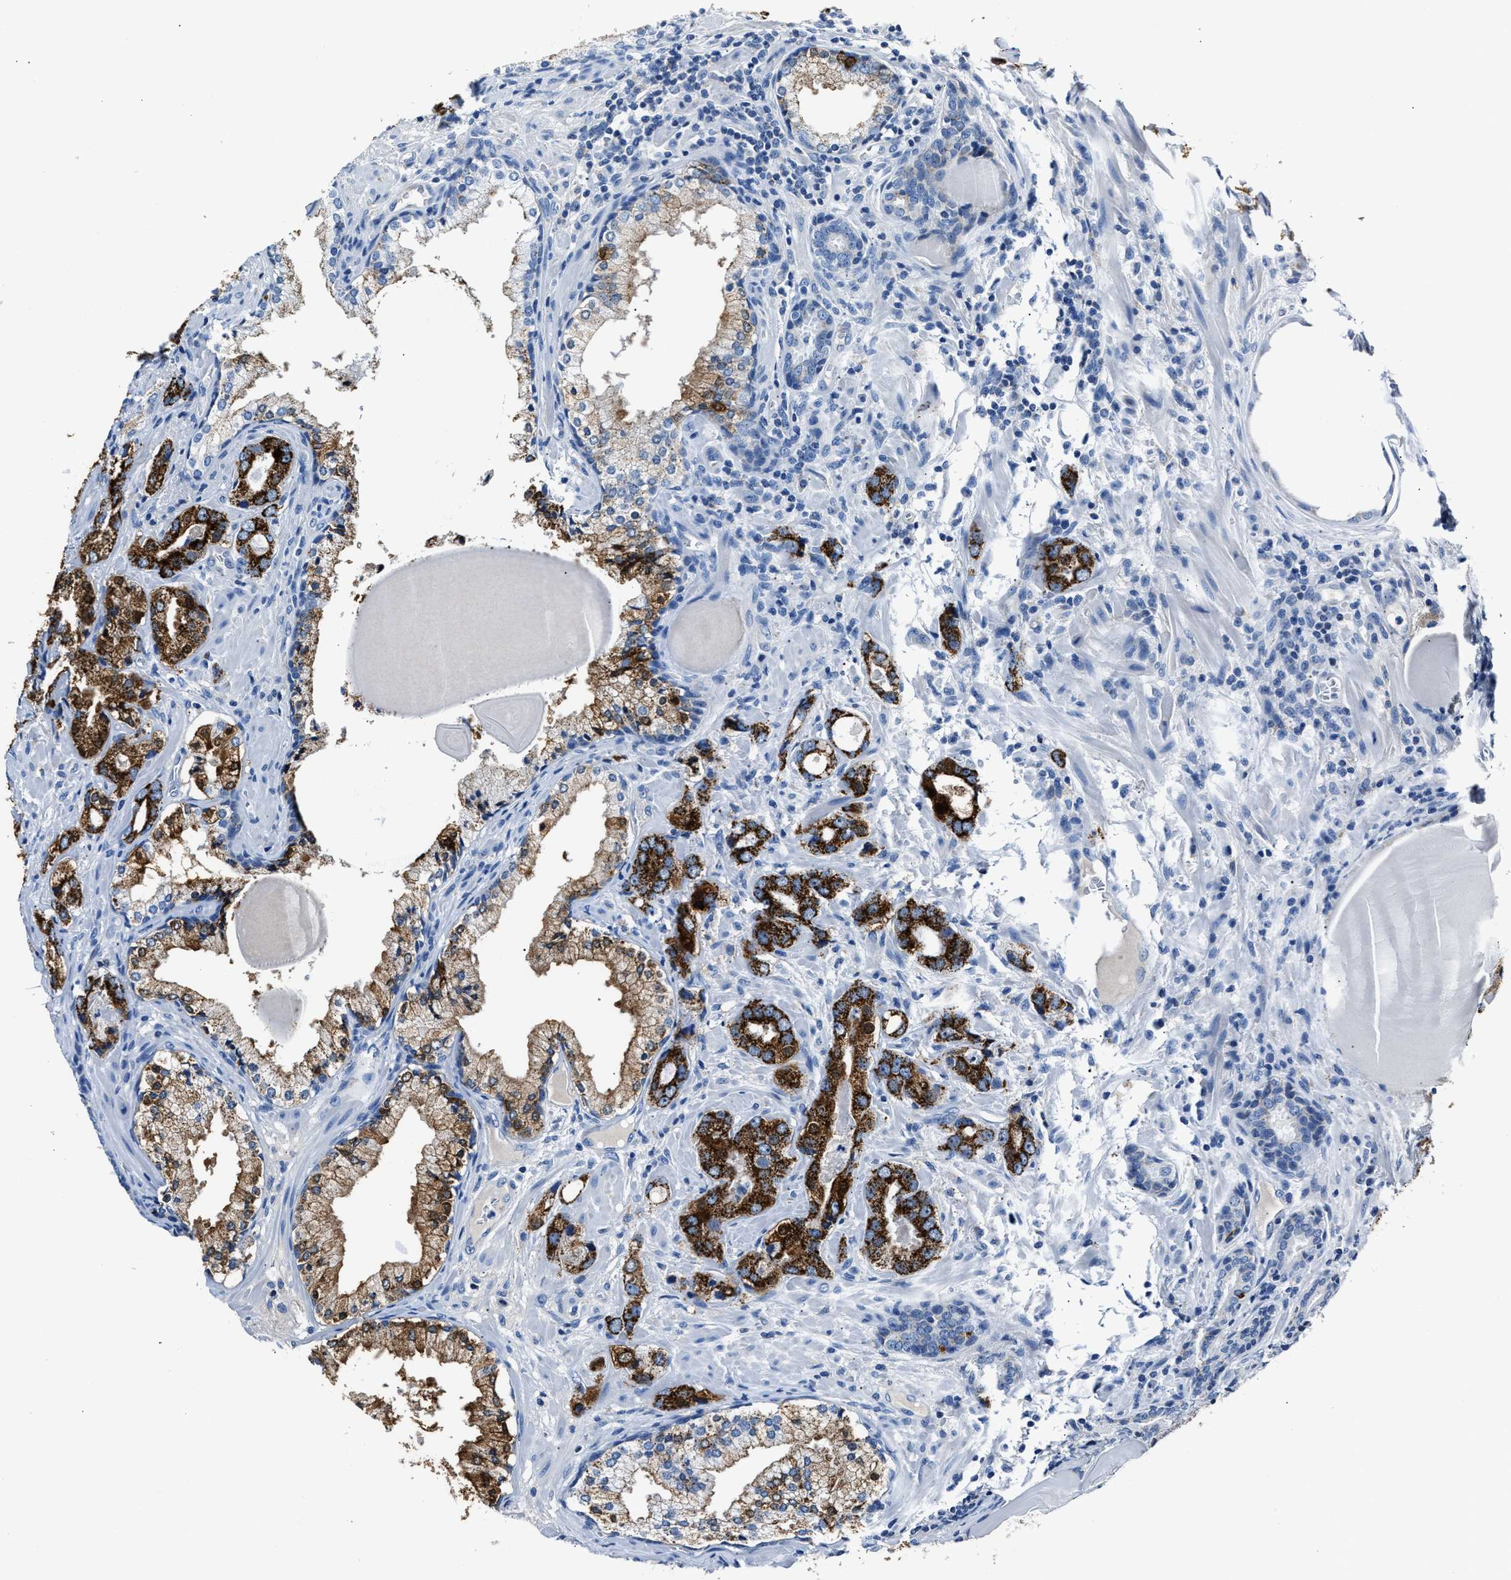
{"staining": {"intensity": "strong", "quantity": ">75%", "location": "cytoplasmic/membranous"}, "tissue": "prostate cancer", "cell_type": "Tumor cells", "image_type": "cancer", "snomed": [{"axis": "morphology", "description": "Adenocarcinoma, High grade"}, {"axis": "topography", "description": "Prostate"}], "caption": "This is an image of IHC staining of prostate adenocarcinoma (high-grade), which shows strong expression in the cytoplasmic/membranous of tumor cells.", "gene": "AMACR", "patient": {"sex": "male", "age": 63}}